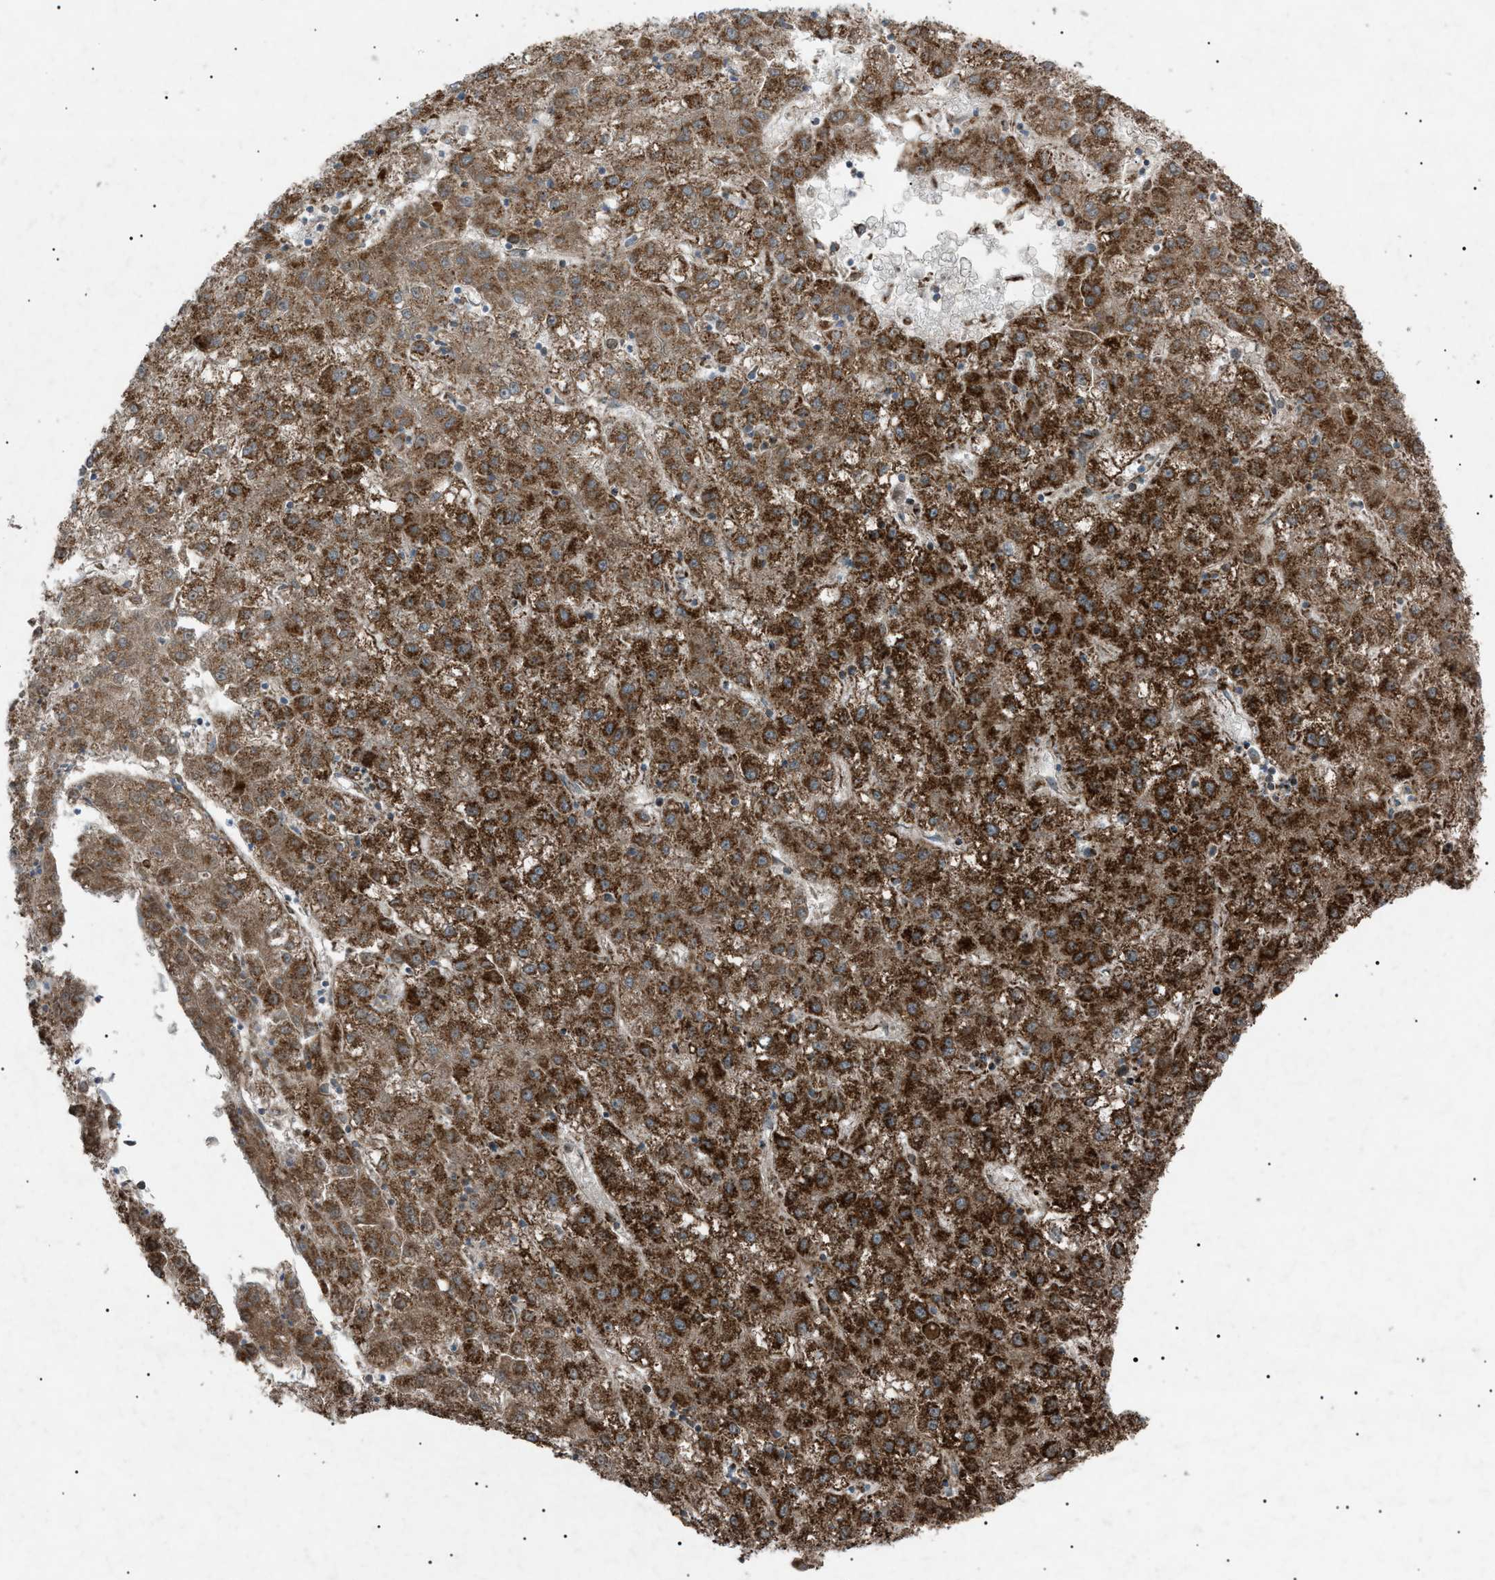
{"staining": {"intensity": "strong", "quantity": ">75%", "location": "cytoplasmic/membranous"}, "tissue": "liver cancer", "cell_type": "Tumor cells", "image_type": "cancer", "snomed": [{"axis": "morphology", "description": "Carcinoma, Hepatocellular, NOS"}, {"axis": "topography", "description": "Liver"}], "caption": "This micrograph exhibits liver cancer (hepatocellular carcinoma) stained with immunohistochemistry to label a protein in brown. The cytoplasmic/membranous of tumor cells show strong positivity for the protein. Nuclei are counter-stained blue.", "gene": "C1GALT1C1", "patient": {"sex": "male", "age": 72}}